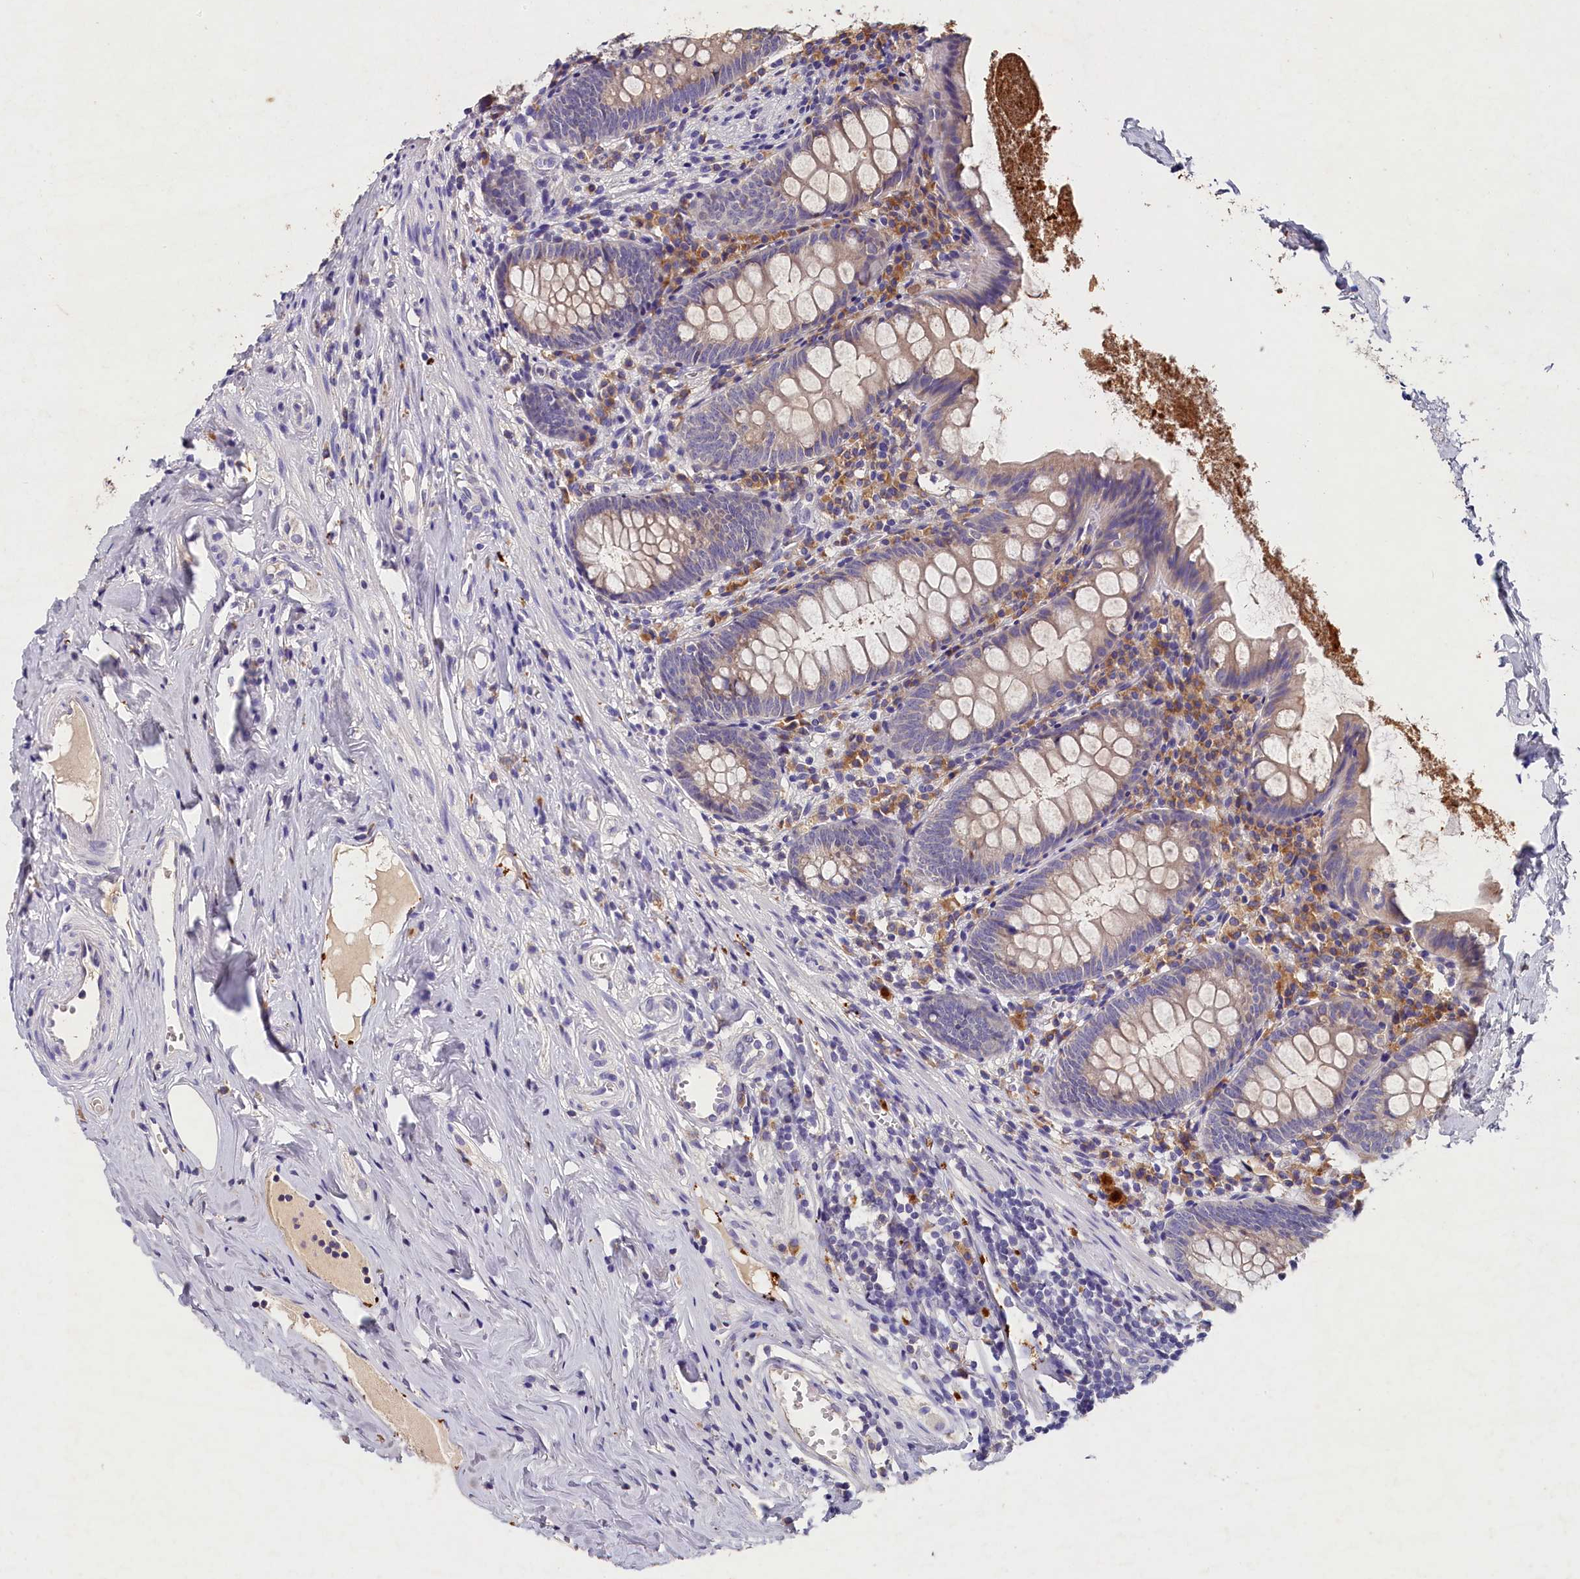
{"staining": {"intensity": "weak", "quantity": "<25%", "location": "cytoplasmic/membranous"}, "tissue": "appendix", "cell_type": "Glandular cells", "image_type": "normal", "snomed": [{"axis": "morphology", "description": "Normal tissue, NOS"}, {"axis": "topography", "description": "Appendix"}], "caption": "Immunohistochemical staining of benign appendix exhibits no significant staining in glandular cells.", "gene": "ST7L", "patient": {"sex": "female", "age": 51}}